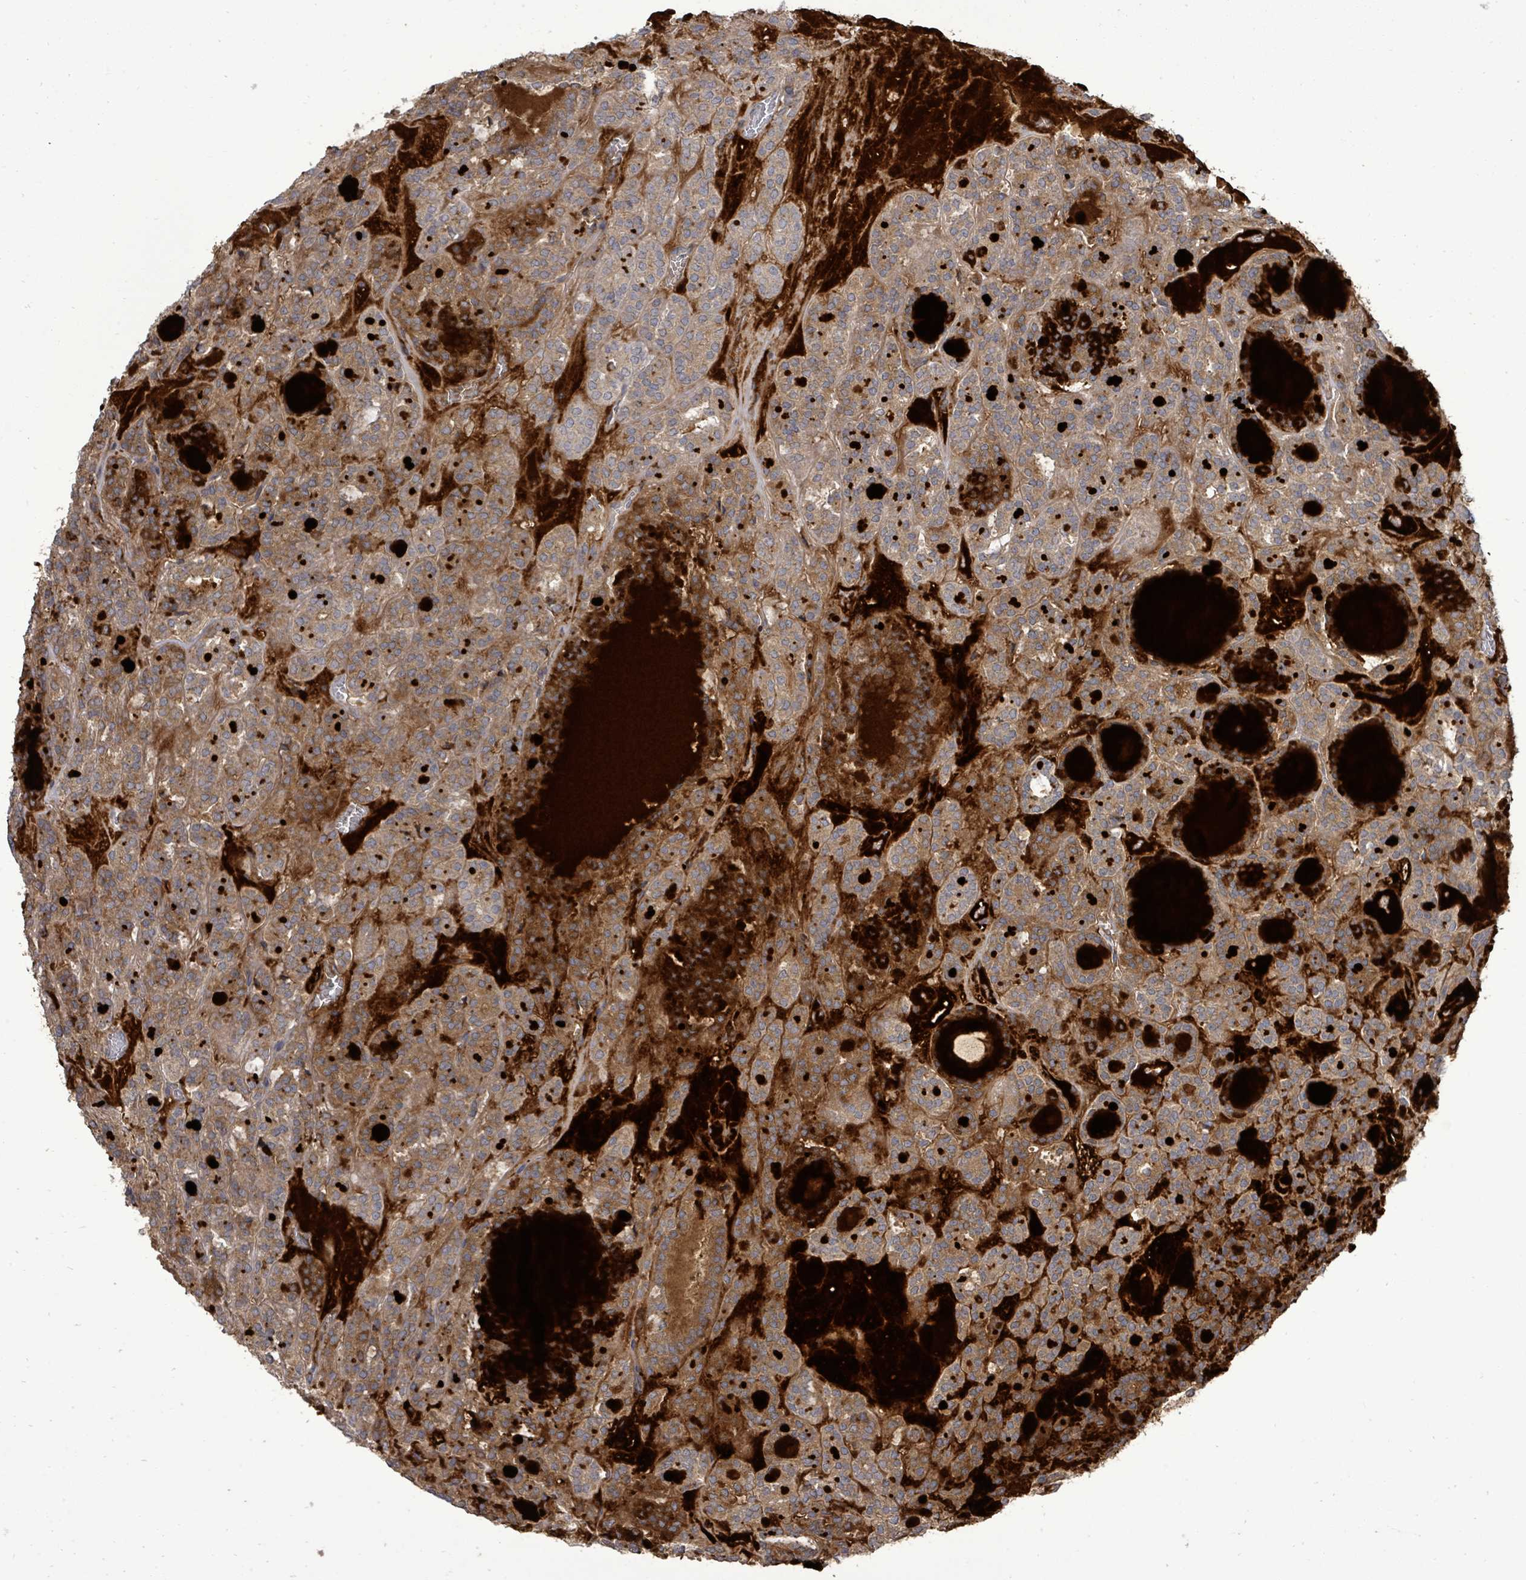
{"staining": {"intensity": "strong", "quantity": "25%-75%", "location": "cytoplasmic/membranous"}, "tissue": "thyroid cancer", "cell_type": "Tumor cells", "image_type": "cancer", "snomed": [{"axis": "morphology", "description": "Follicular adenoma carcinoma, NOS"}, {"axis": "topography", "description": "Thyroid gland"}], "caption": "Immunohistochemical staining of follicular adenoma carcinoma (thyroid) reveals high levels of strong cytoplasmic/membranous protein expression in approximately 25%-75% of tumor cells.", "gene": "POMGNT2", "patient": {"sex": "female", "age": 63}}